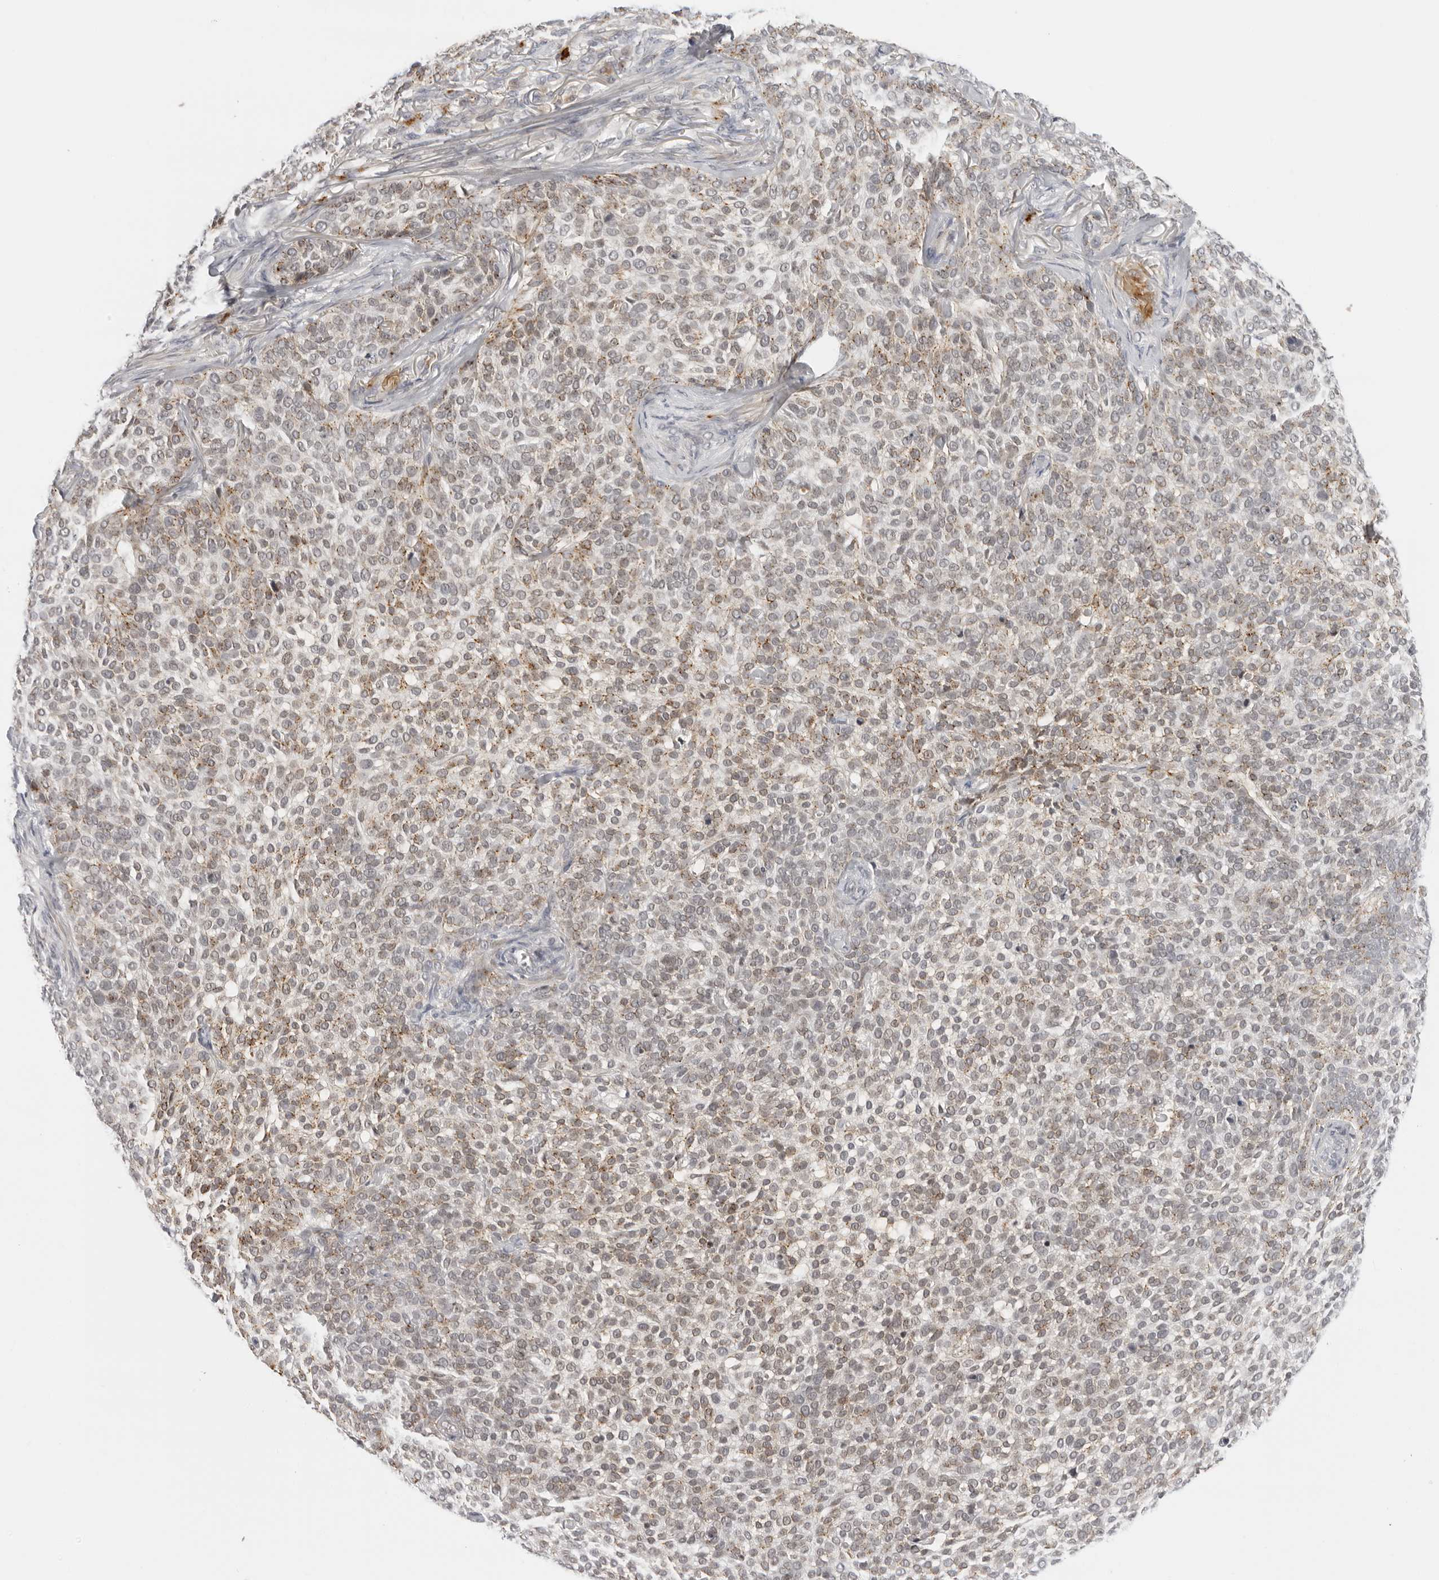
{"staining": {"intensity": "moderate", "quantity": "25%-75%", "location": "cytoplasmic/membranous"}, "tissue": "skin cancer", "cell_type": "Tumor cells", "image_type": "cancer", "snomed": [{"axis": "morphology", "description": "Basal cell carcinoma"}, {"axis": "topography", "description": "Skin"}], "caption": "Immunohistochemistry (IHC) (DAB (3,3'-diaminobenzidine)) staining of skin cancer exhibits moderate cytoplasmic/membranous protein staining in about 25%-75% of tumor cells. The staining is performed using DAB brown chromogen to label protein expression. The nuclei are counter-stained blue using hematoxylin.", "gene": "STRADB", "patient": {"sex": "female", "age": 64}}